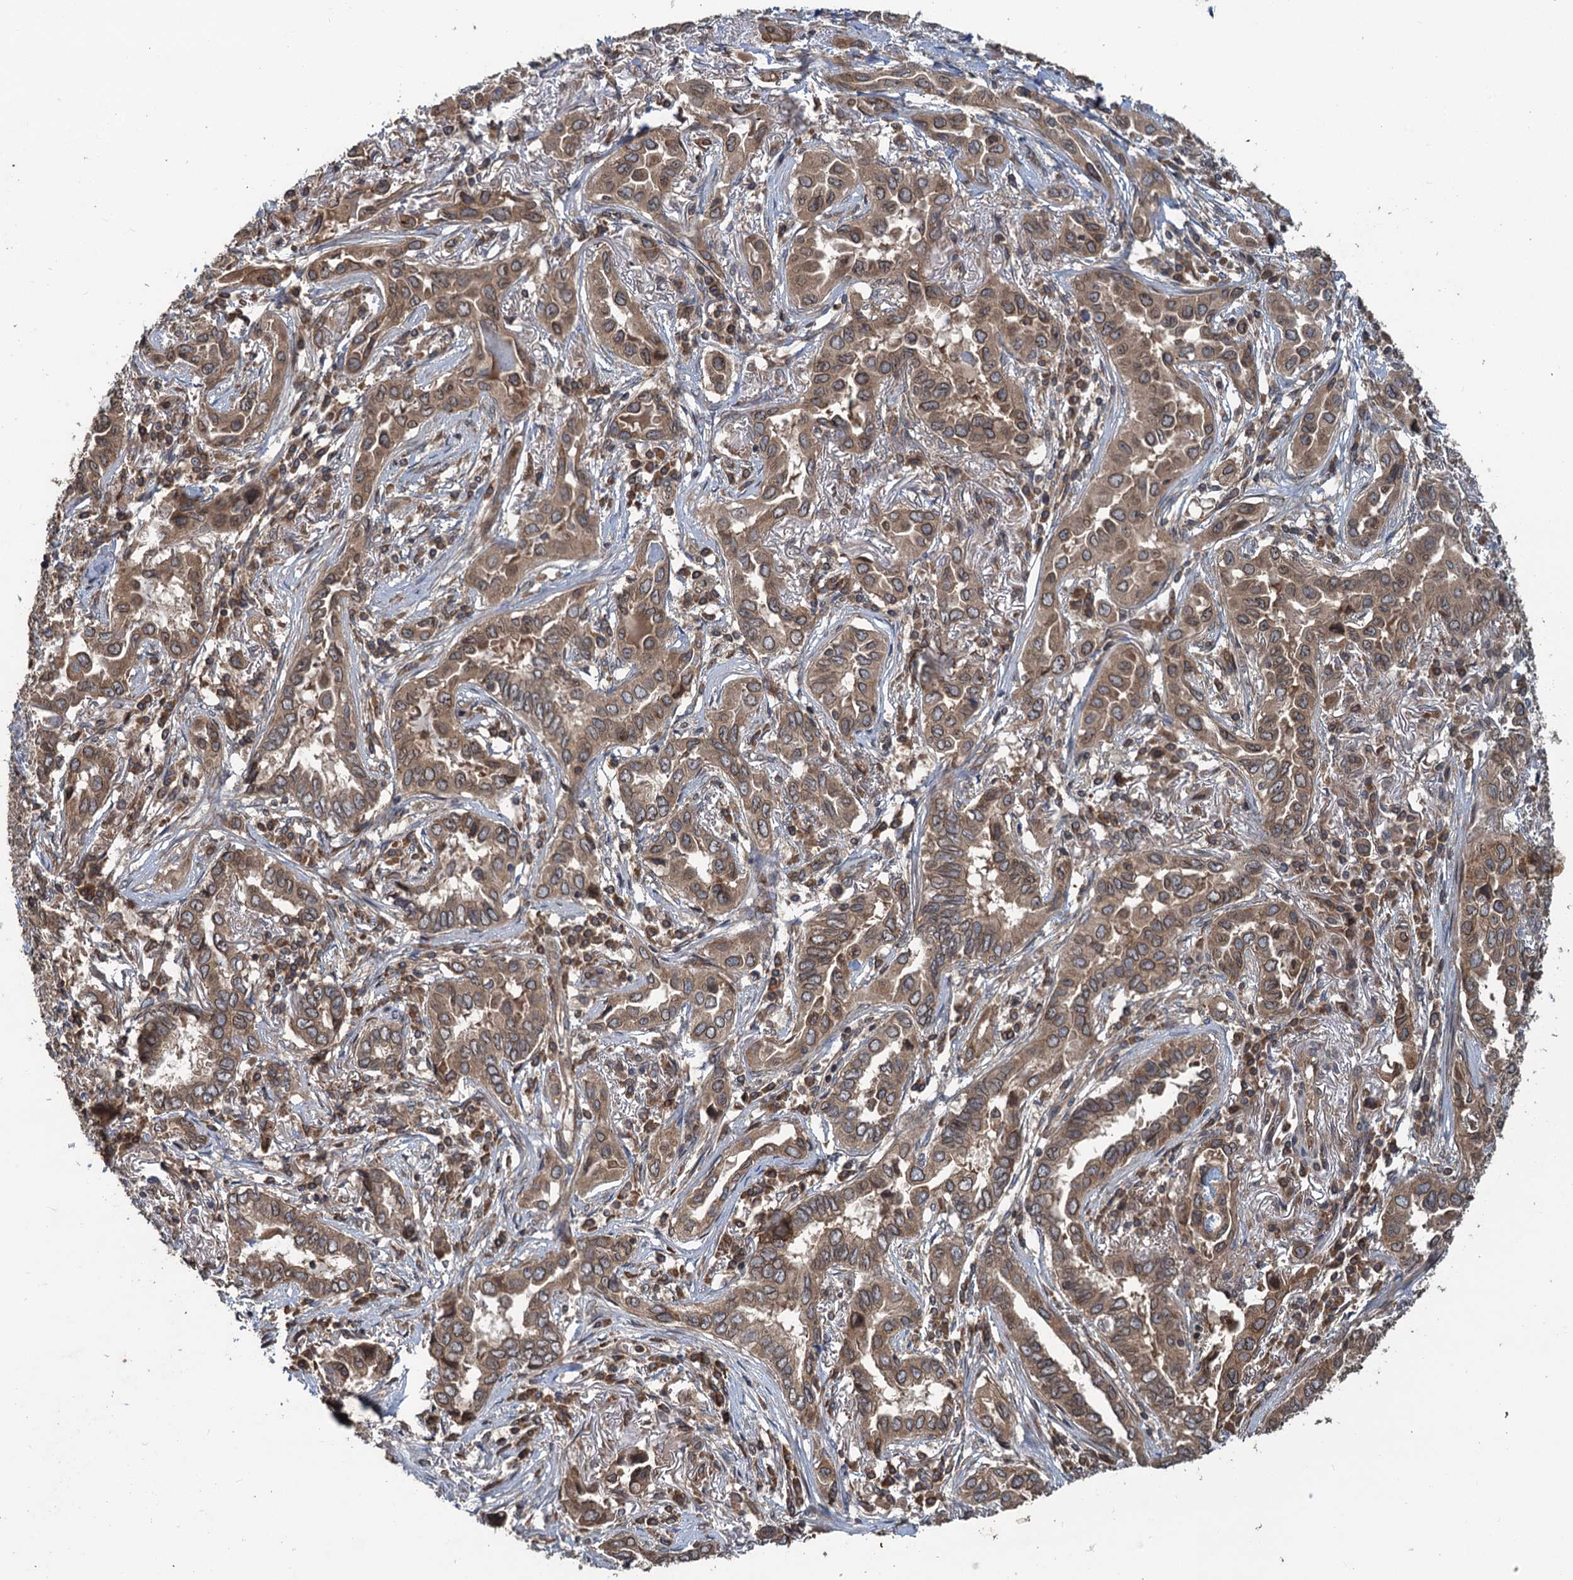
{"staining": {"intensity": "moderate", "quantity": "25%-75%", "location": "cytoplasmic/membranous,nuclear"}, "tissue": "lung cancer", "cell_type": "Tumor cells", "image_type": "cancer", "snomed": [{"axis": "morphology", "description": "Adenocarcinoma, NOS"}, {"axis": "topography", "description": "Lung"}], "caption": "A medium amount of moderate cytoplasmic/membranous and nuclear staining is seen in about 25%-75% of tumor cells in adenocarcinoma (lung) tissue. (DAB IHC with brightfield microscopy, high magnification).", "gene": "GLE1", "patient": {"sex": "female", "age": 76}}